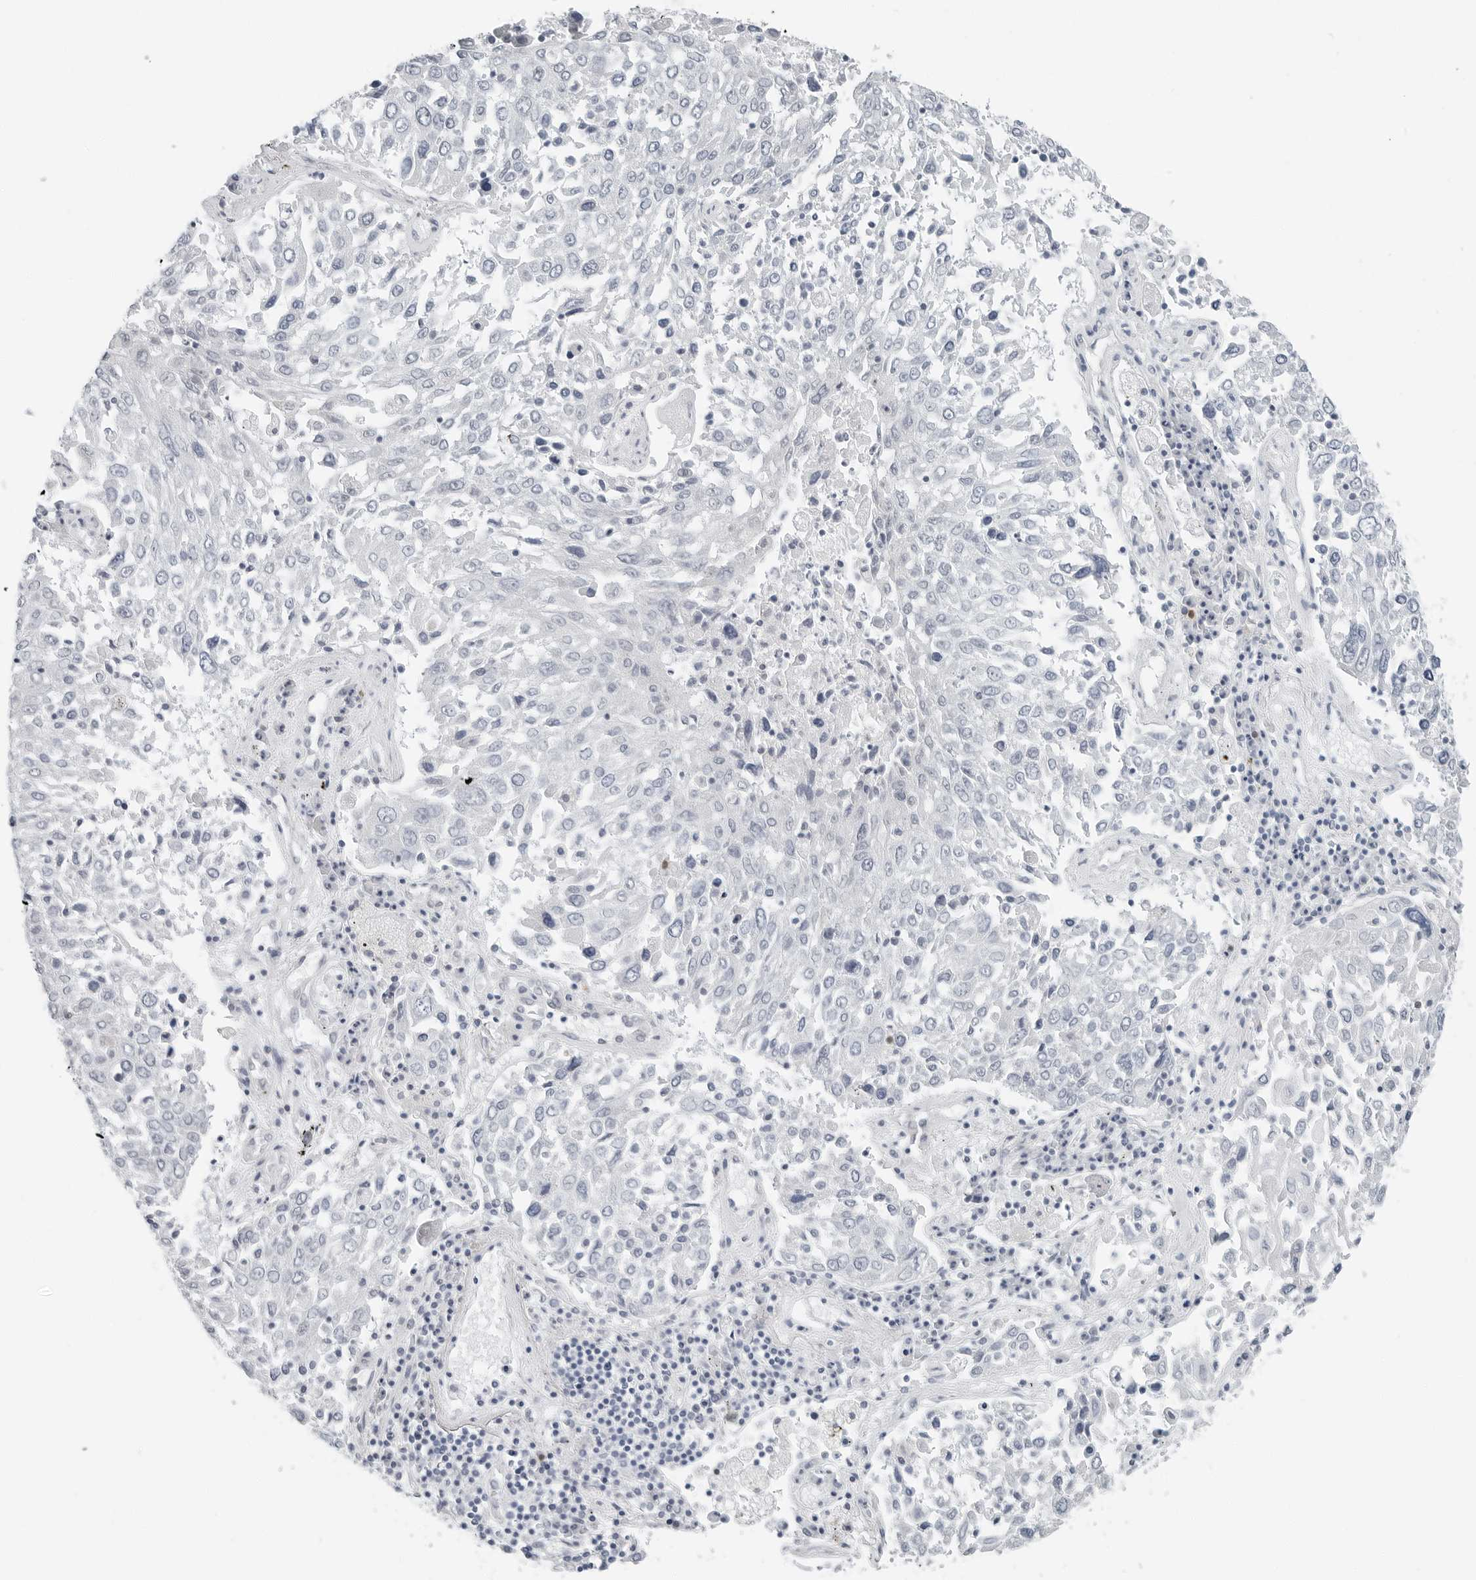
{"staining": {"intensity": "negative", "quantity": "none", "location": "none"}, "tissue": "lung cancer", "cell_type": "Tumor cells", "image_type": "cancer", "snomed": [{"axis": "morphology", "description": "Squamous cell carcinoma, NOS"}, {"axis": "topography", "description": "Lung"}], "caption": "High power microscopy image of an IHC image of lung squamous cell carcinoma, revealing no significant expression in tumor cells. Brightfield microscopy of immunohistochemistry stained with DAB (brown) and hematoxylin (blue), captured at high magnification.", "gene": "XIRP1", "patient": {"sex": "male", "age": 65}}